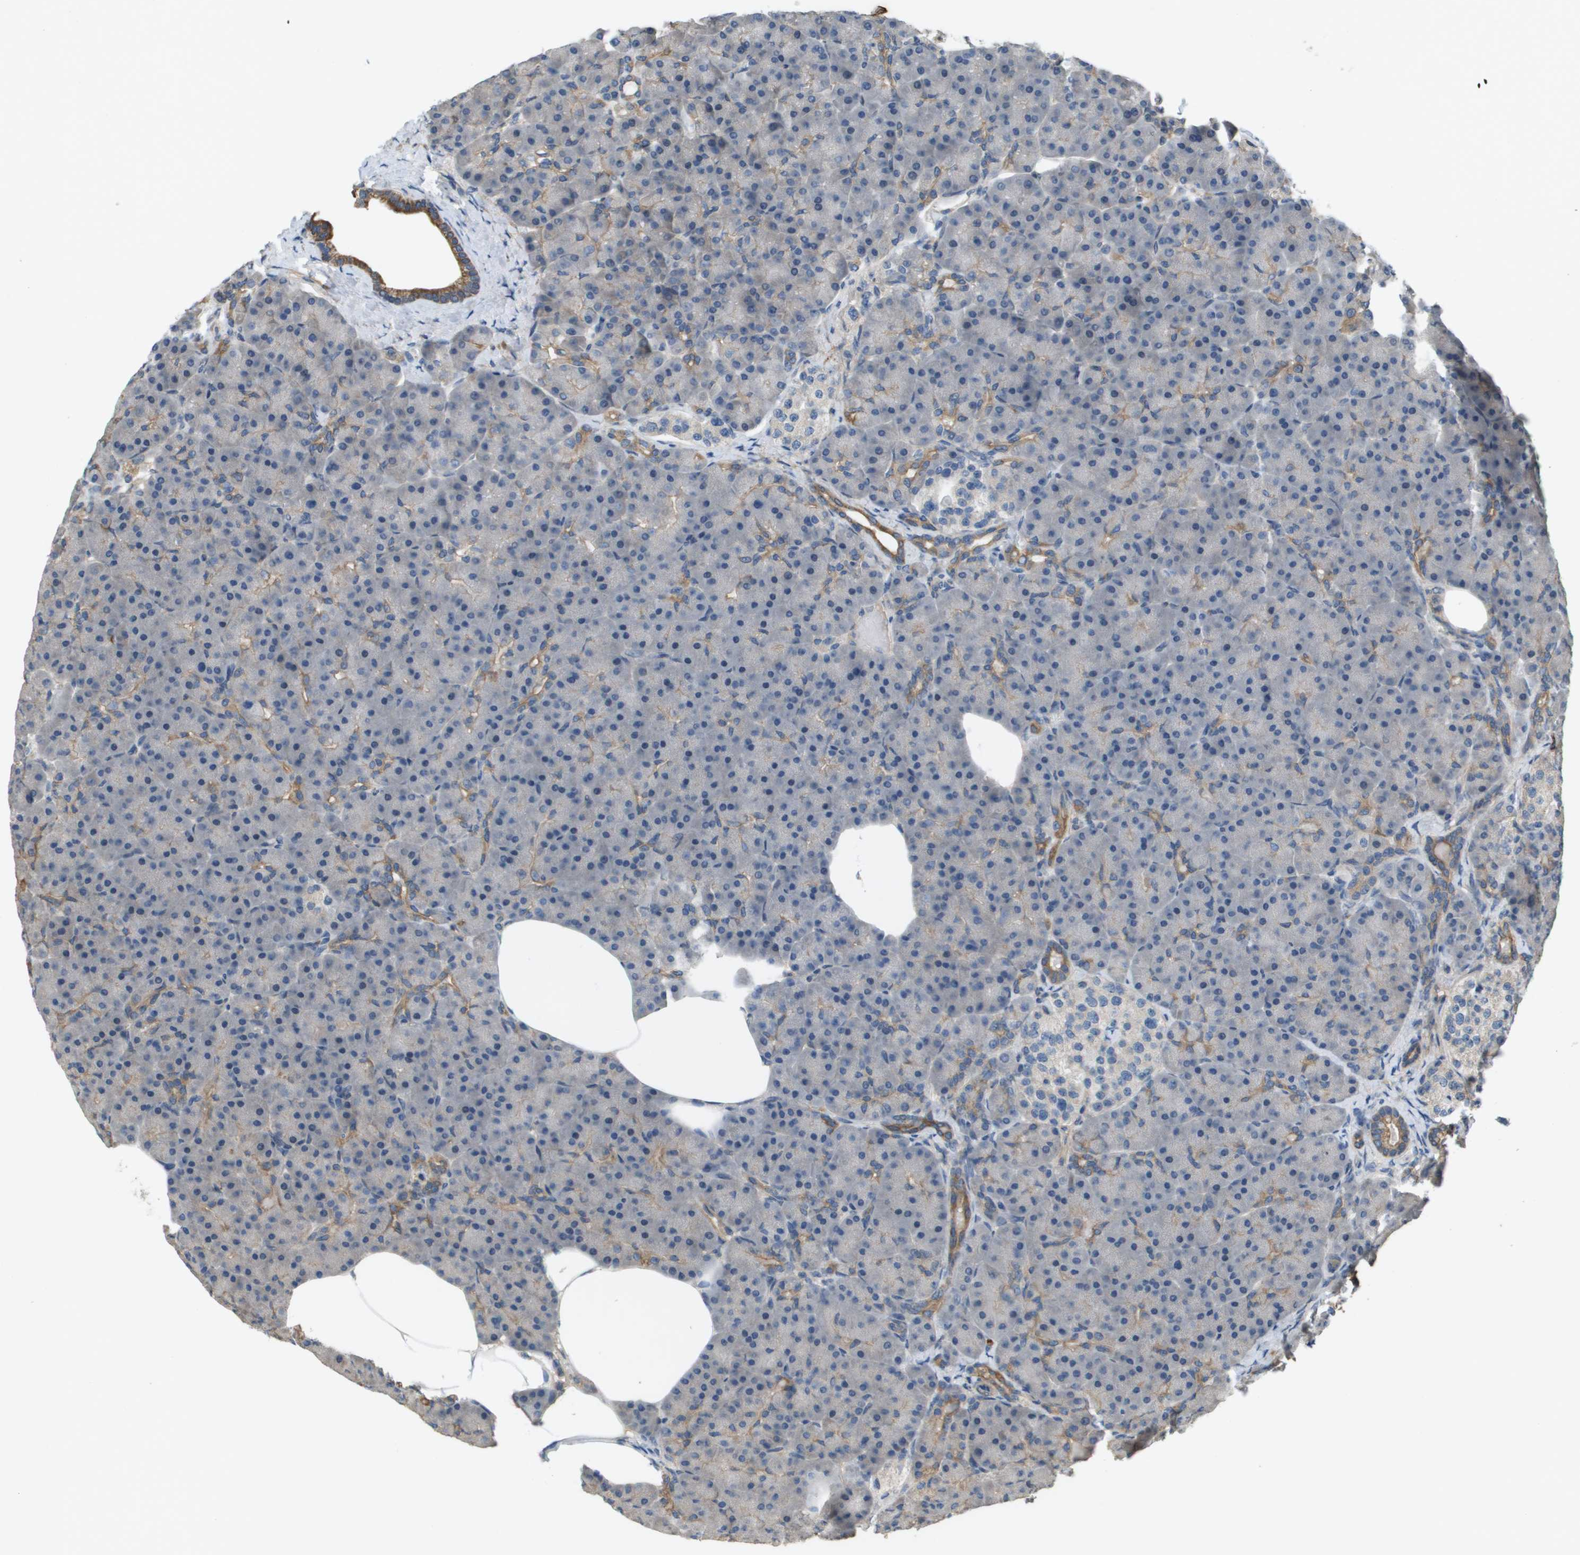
{"staining": {"intensity": "moderate", "quantity": "<25%", "location": "cytoplasmic/membranous"}, "tissue": "pancreas", "cell_type": "Exocrine glandular cells", "image_type": "normal", "snomed": [{"axis": "morphology", "description": "Normal tissue, NOS"}, {"axis": "topography", "description": "Pancreas"}], "caption": "Benign pancreas reveals moderate cytoplasmic/membranous expression in approximately <25% of exocrine glandular cells (brown staining indicates protein expression, while blue staining denotes nuclei)..", "gene": "KRT23", "patient": {"sex": "female", "age": 70}}